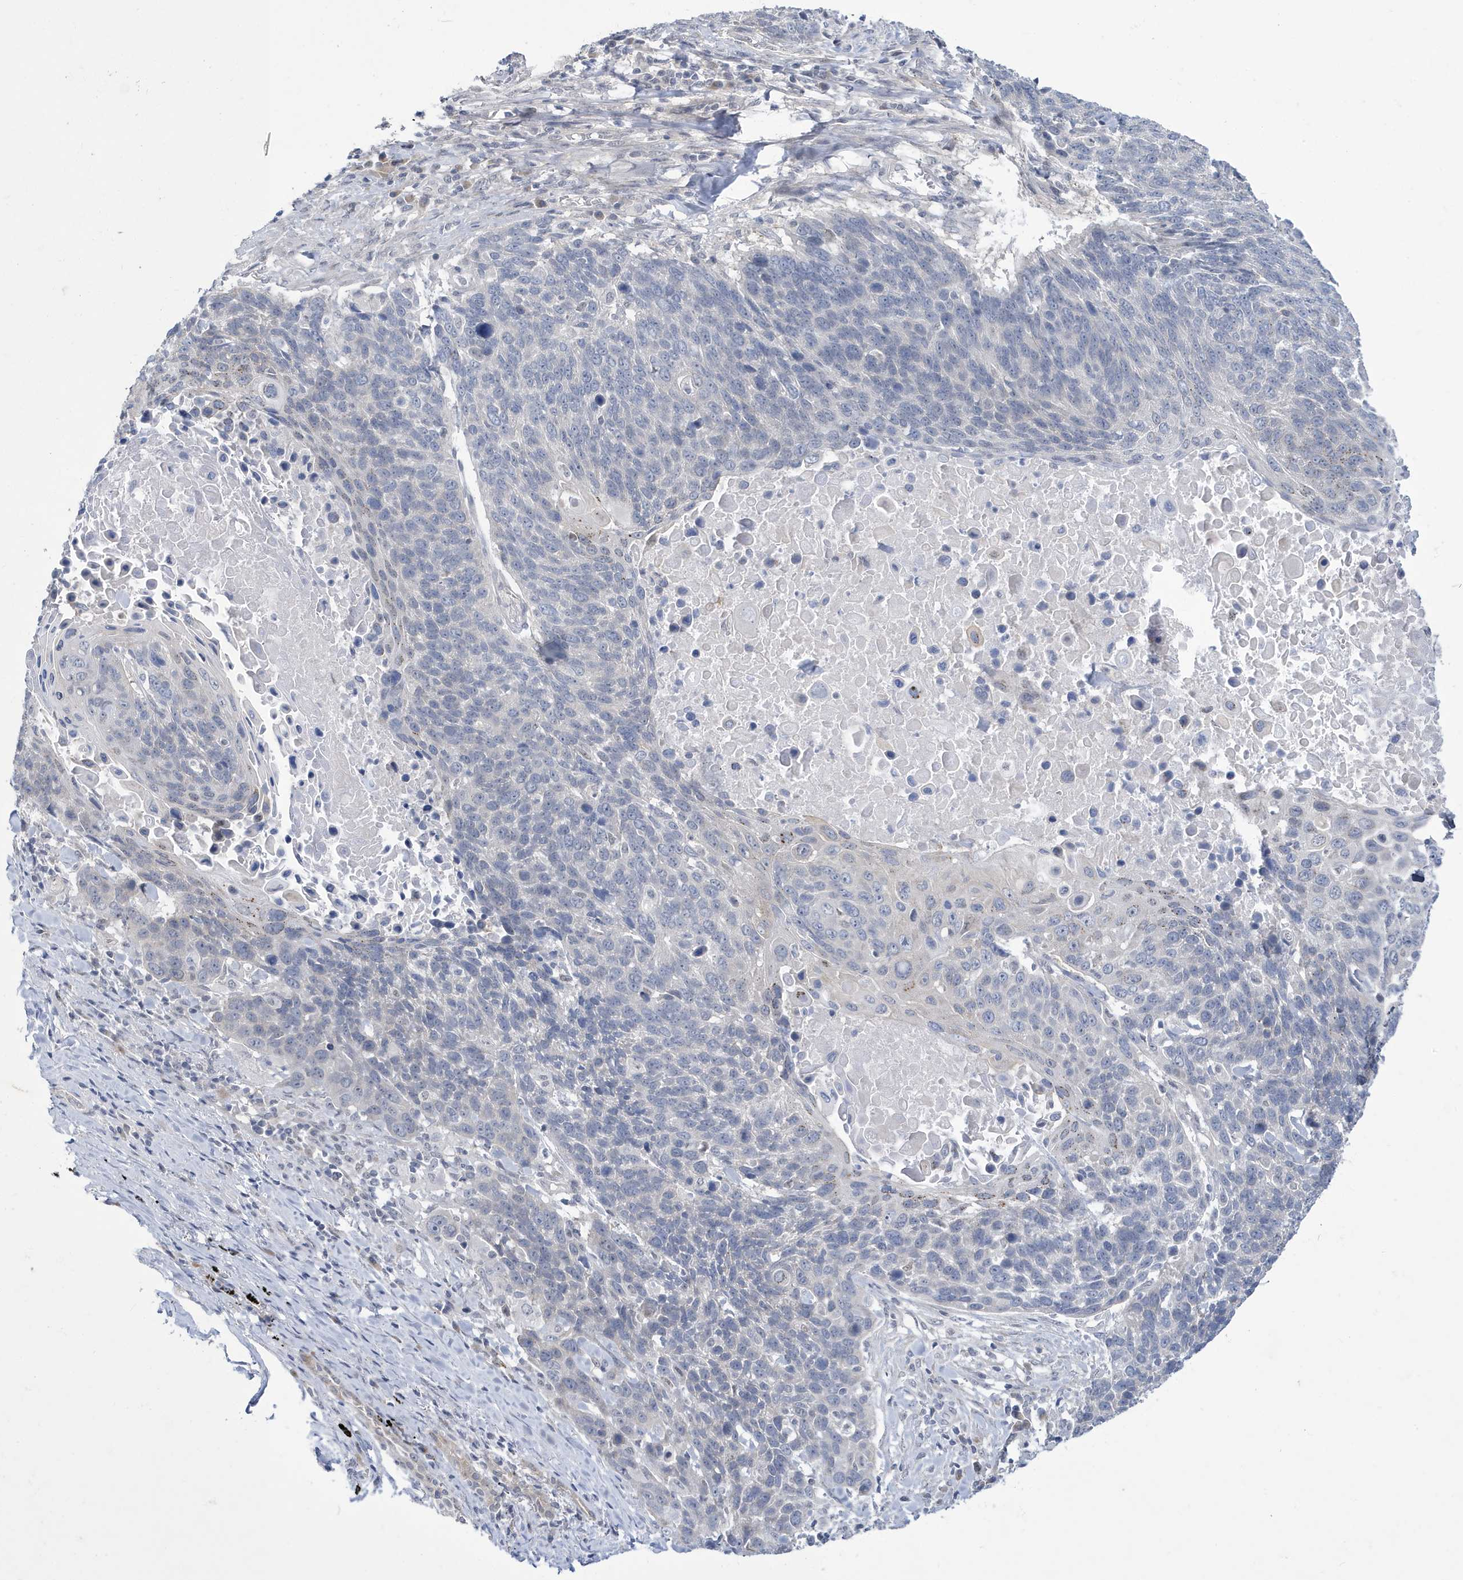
{"staining": {"intensity": "negative", "quantity": "none", "location": "none"}, "tissue": "lung cancer", "cell_type": "Tumor cells", "image_type": "cancer", "snomed": [{"axis": "morphology", "description": "Squamous cell carcinoma, NOS"}, {"axis": "topography", "description": "Lung"}], "caption": "IHC photomicrograph of human squamous cell carcinoma (lung) stained for a protein (brown), which demonstrates no staining in tumor cells.", "gene": "ZNF654", "patient": {"sex": "male", "age": 66}}